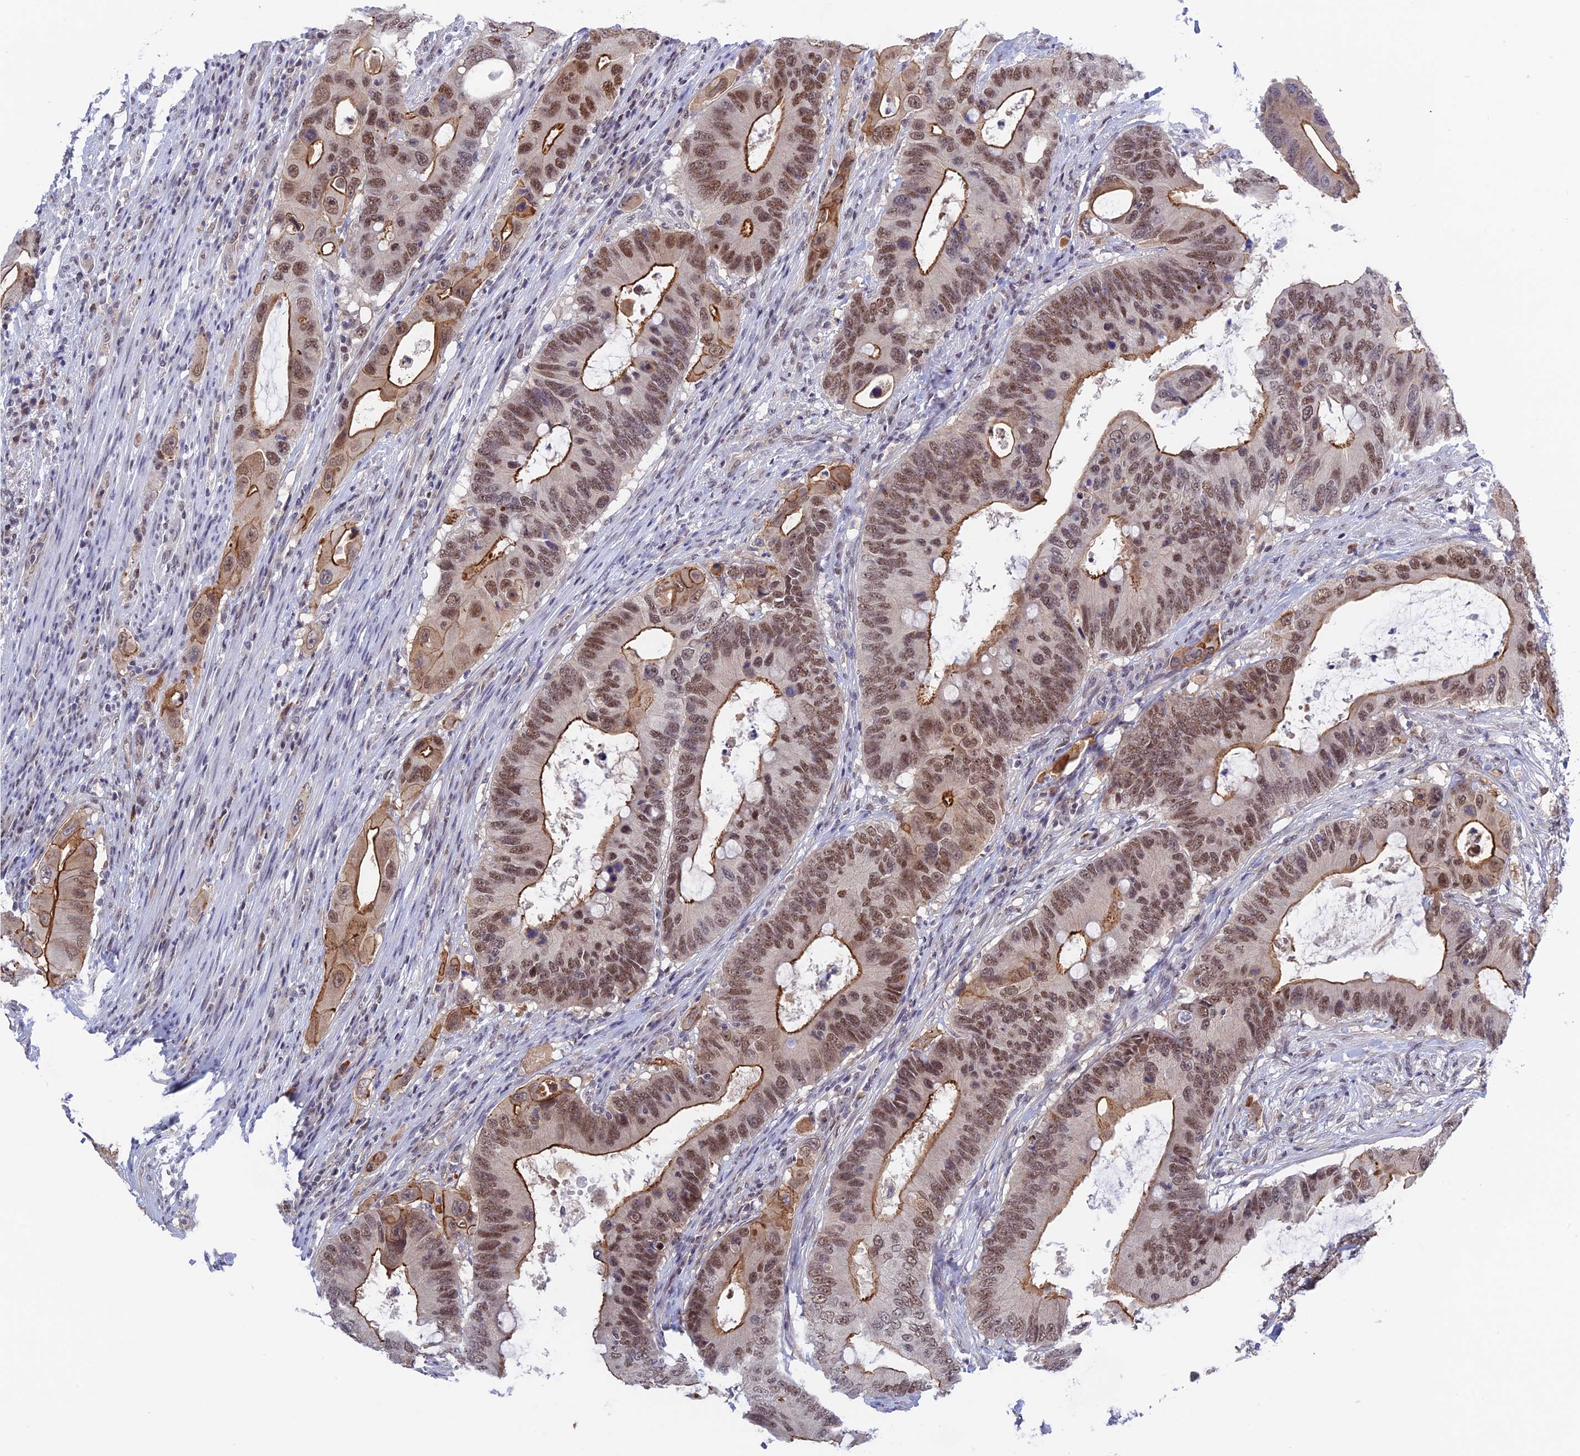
{"staining": {"intensity": "strong", "quantity": ">75%", "location": "cytoplasmic/membranous,nuclear"}, "tissue": "colorectal cancer", "cell_type": "Tumor cells", "image_type": "cancer", "snomed": [{"axis": "morphology", "description": "Adenocarcinoma, NOS"}, {"axis": "topography", "description": "Colon"}], "caption": "A high amount of strong cytoplasmic/membranous and nuclear expression is seen in approximately >75% of tumor cells in colorectal cancer tissue.", "gene": "TCEA1", "patient": {"sex": "male", "age": 71}}